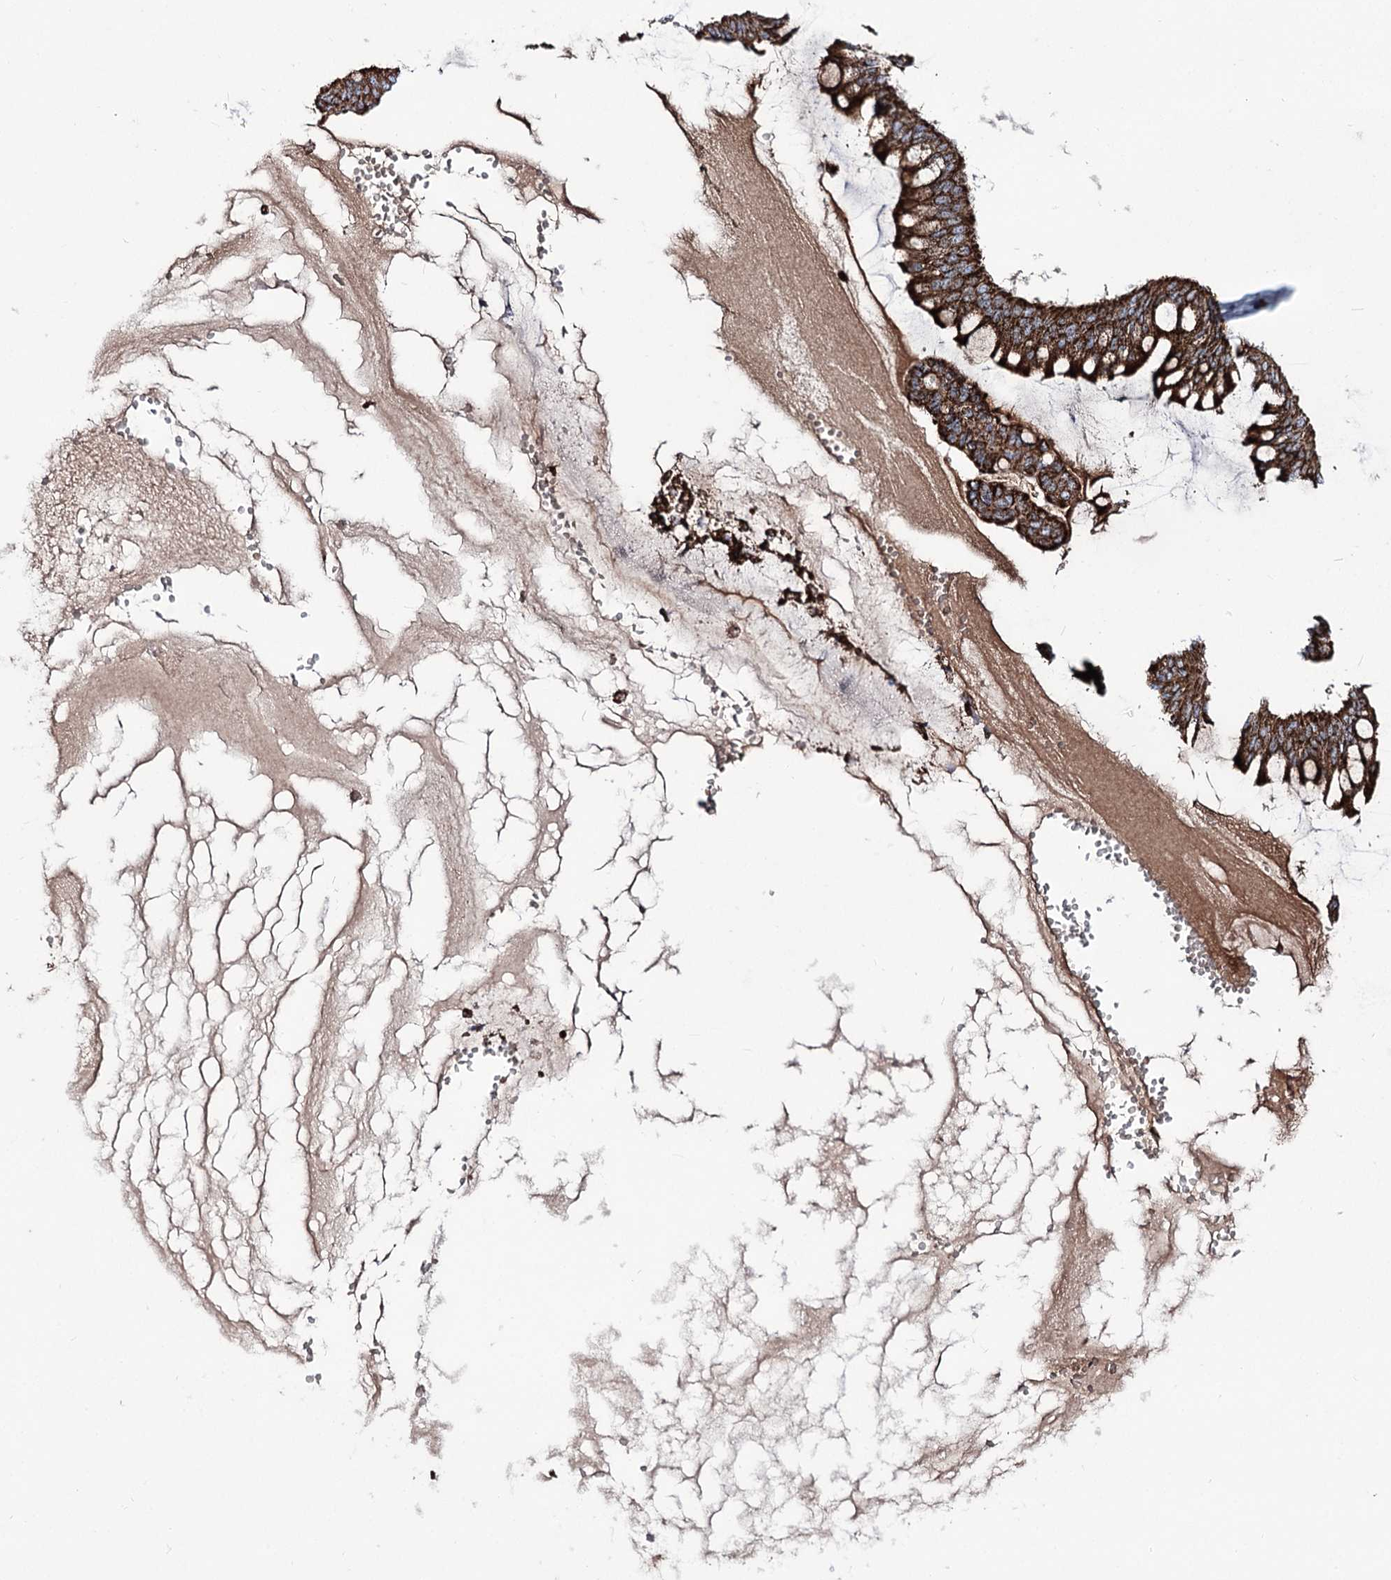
{"staining": {"intensity": "strong", "quantity": ">75%", "location": "cytoplasmic/membranous"}, "tissue": "ovarian cancer", "cell_type": "Tumor cells", "image_type": "cancer", "snomed": [{"axis": "morphology", "description": "Cystadenocarcinoma, mucinous, NOS"}, {"axis": "topography", "description": "Ovary"}], "caption": "Mucinous cystadenocarcinoma (ovarian) was stained to show a protein in brown. There is high levels of strong cytoplasmic/membranous positivity in approximately >75% of tumor cells.", "gene": "OSBPL5", "patient": {"sex": "female", "age": 73}}